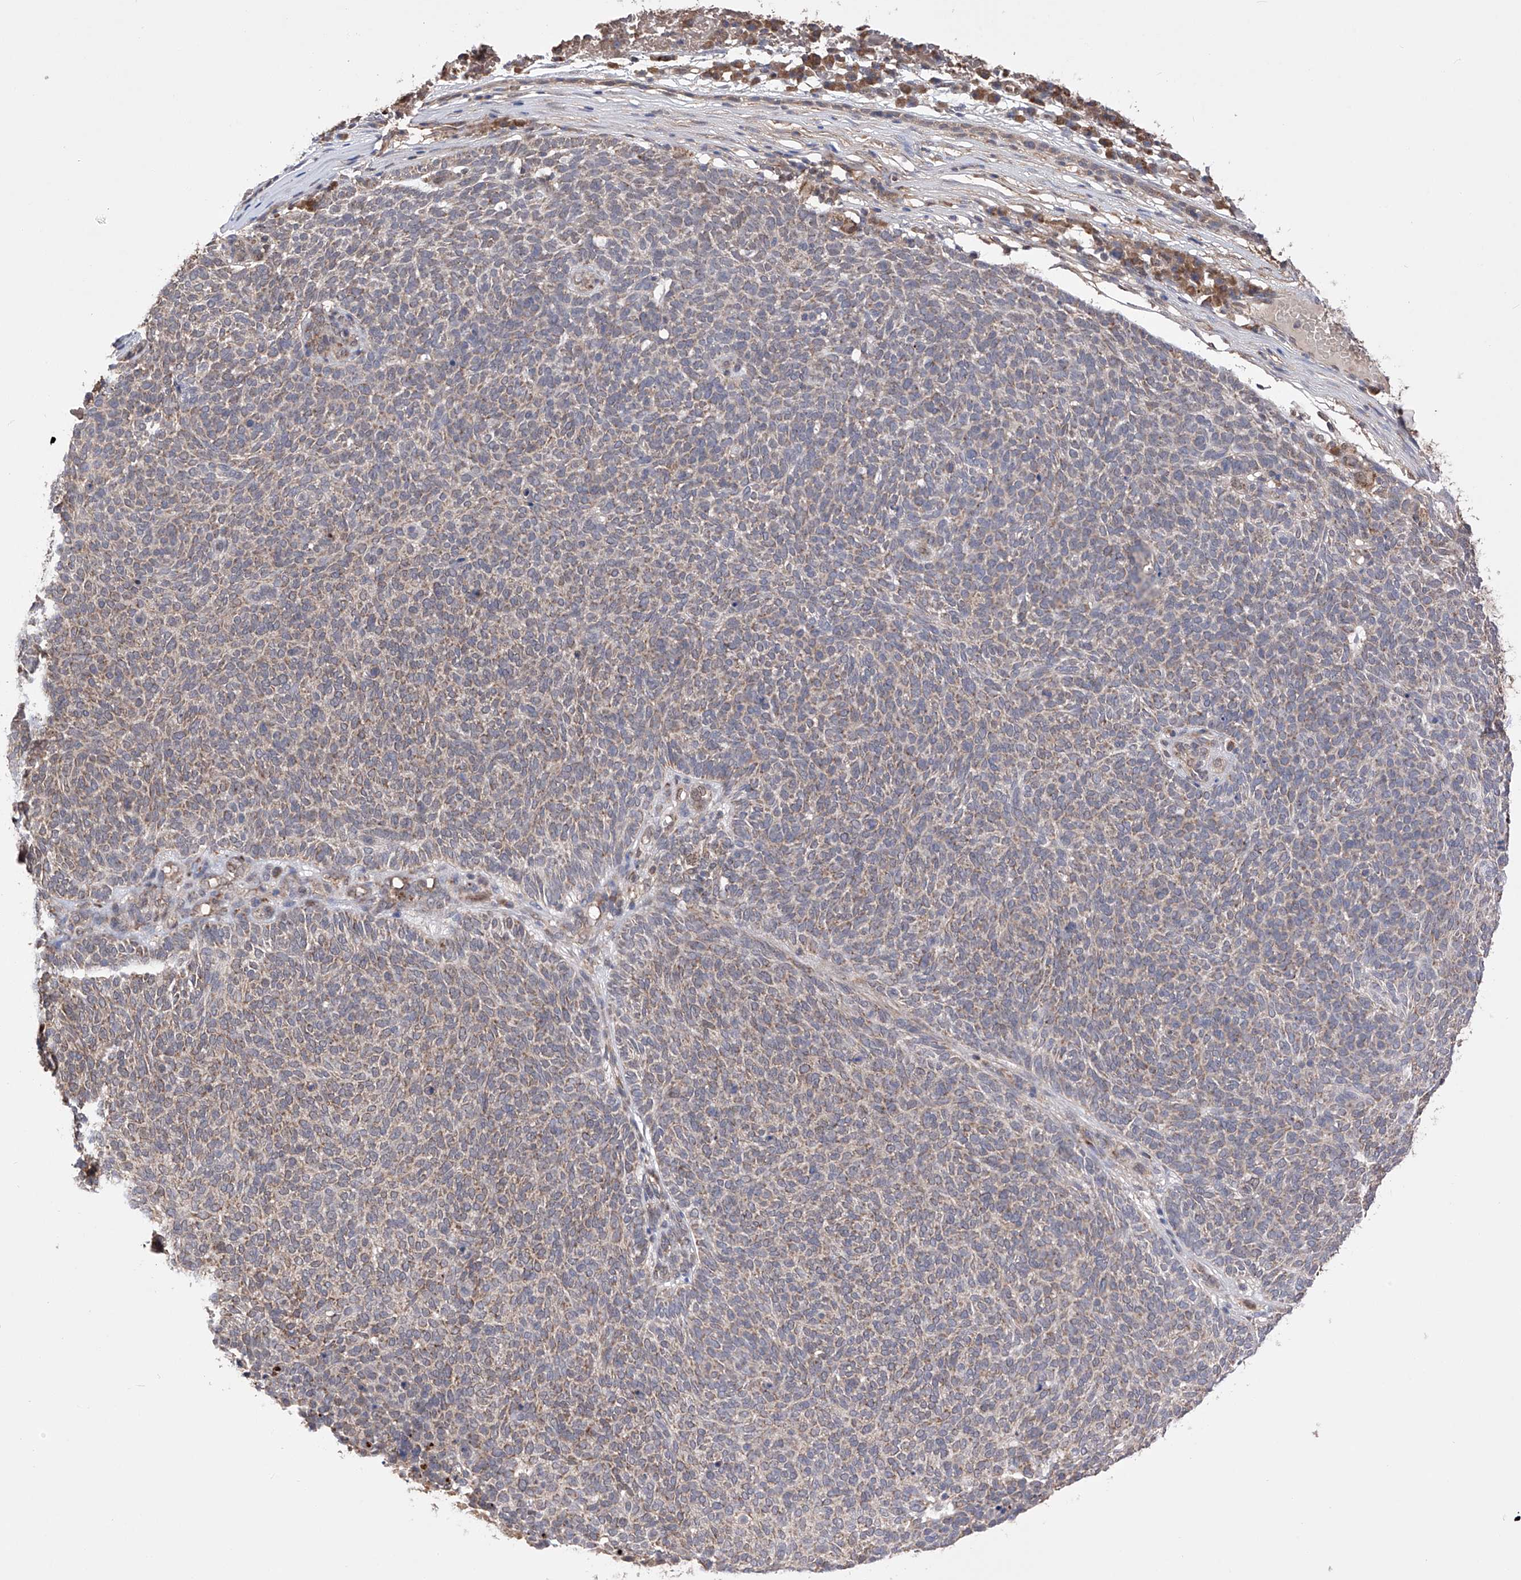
{"staining": {"intensity": "weak", "quantity": ">75%", "location": "cytoplasmic/membranous"}, "tissue": "skin cancer", "cell_type": "Tumor cells", "image_type": "cancer", "snomed": [{"axis": "morphology", "description": "Squamous cell carcinoma, NOS"}, {"axis": "topography", "description": "Skin"}], "caption": "Skin cancer (squamous cell carcinoma) stained with DAB (3,3'-diaminobenzidine) IHC shows low levels of weak cytoplasmic/membranous expression in approximately >75% of tumor cells. (Brightfield microscopy of DAB IHC at high magnification).", "gene": "SDHAF4", "patient": {"sex": "female", "age": 90}}